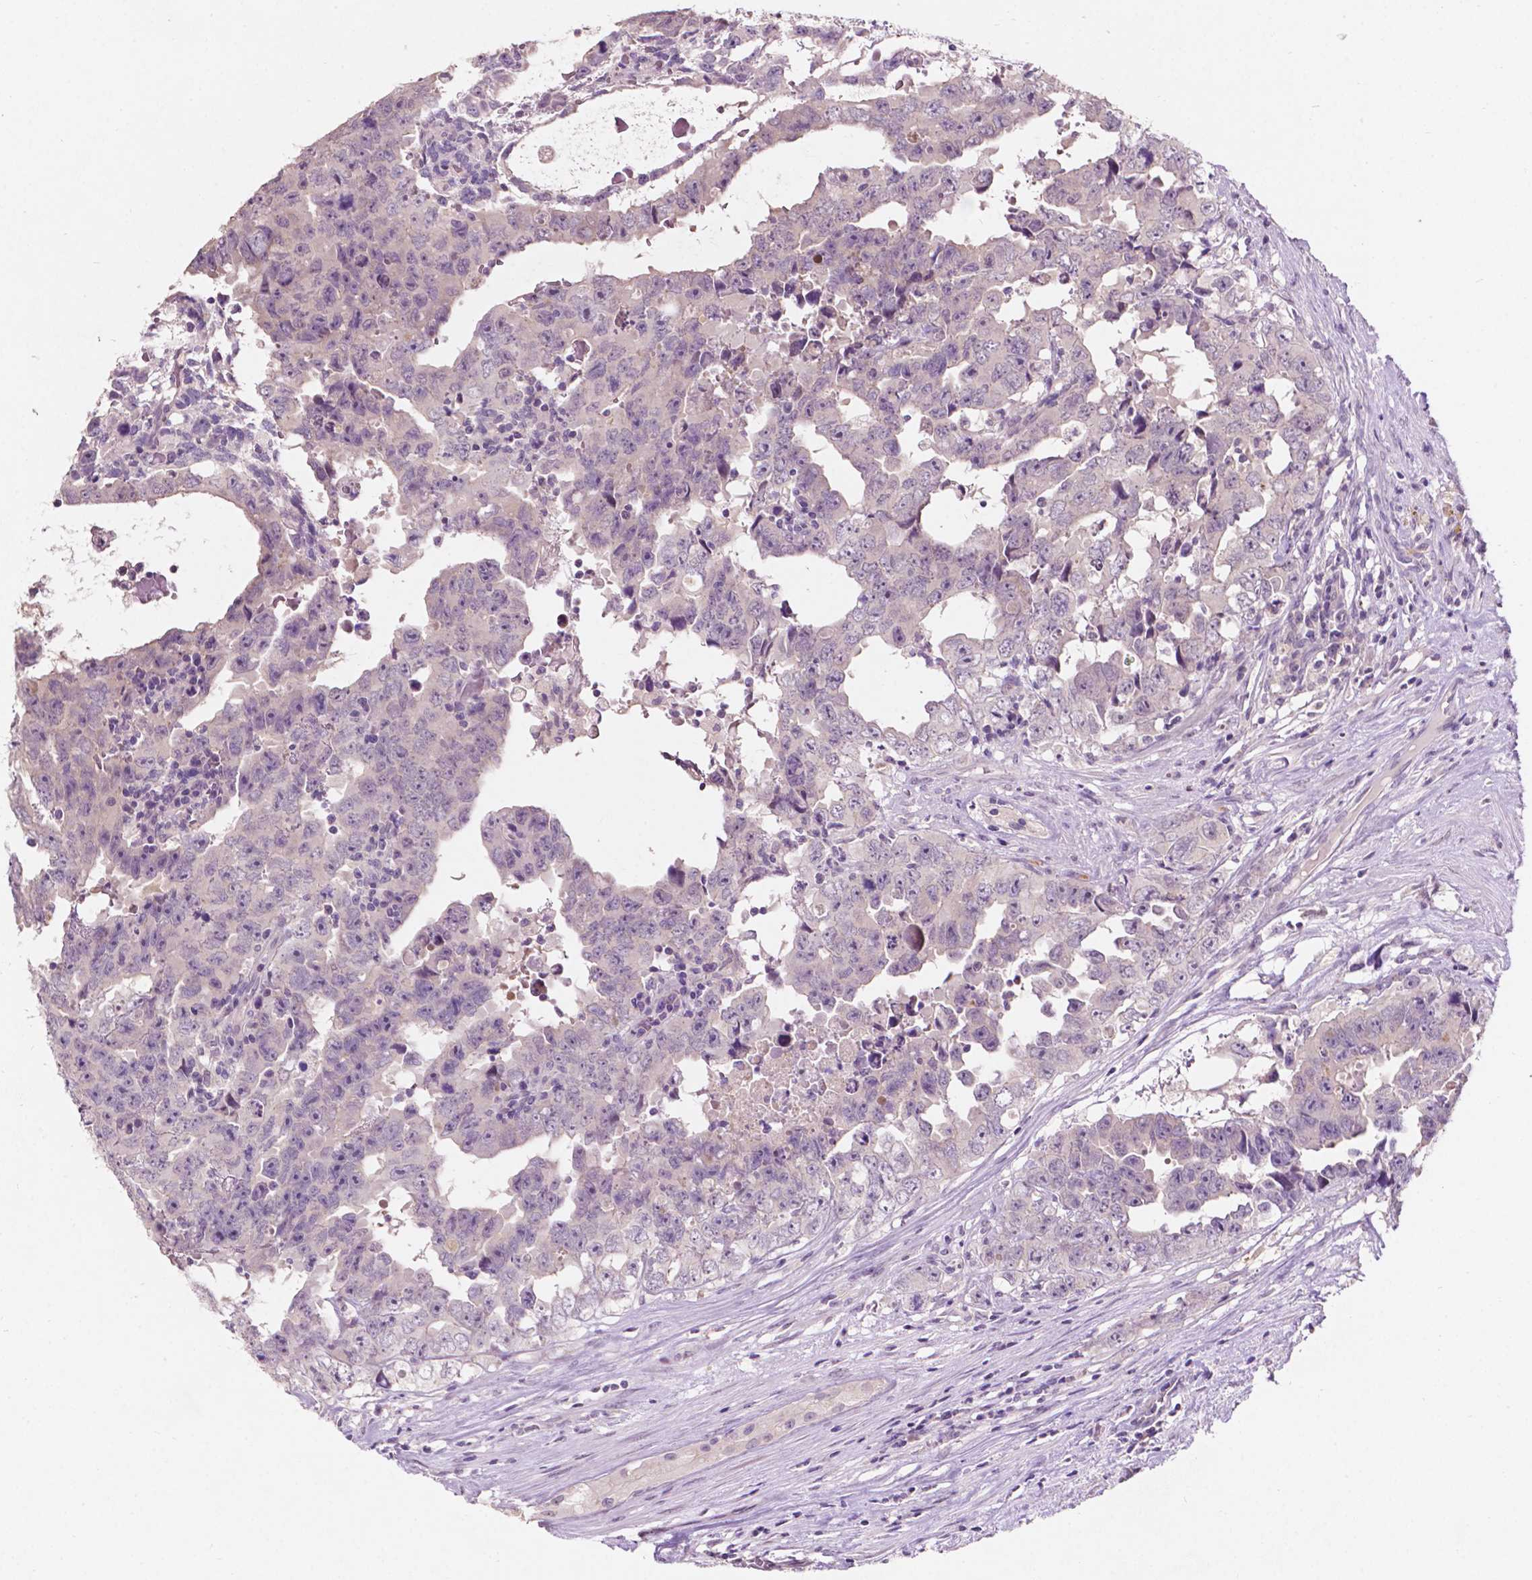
{"staining": {"intensity": "negative", "quantity": "none", "location": "none"}, "tissue": "testis cancer", "cell_type": "Tumor cells", "image_type": "cancer", "snomed": [{"axis": "morphology", "description": "Carcinoma, Embryonal, NOS"}, {"axis": "topography", "description": "Testis"}], "caption": "Immunohistochemistry histopathology image of human embryonal carcinoma (testis) stained for a protein (brown), which demonstrates no expression in tumor cells.", "gene": "TM6SF2", "patient": {"sex": "male", "age": 24}}